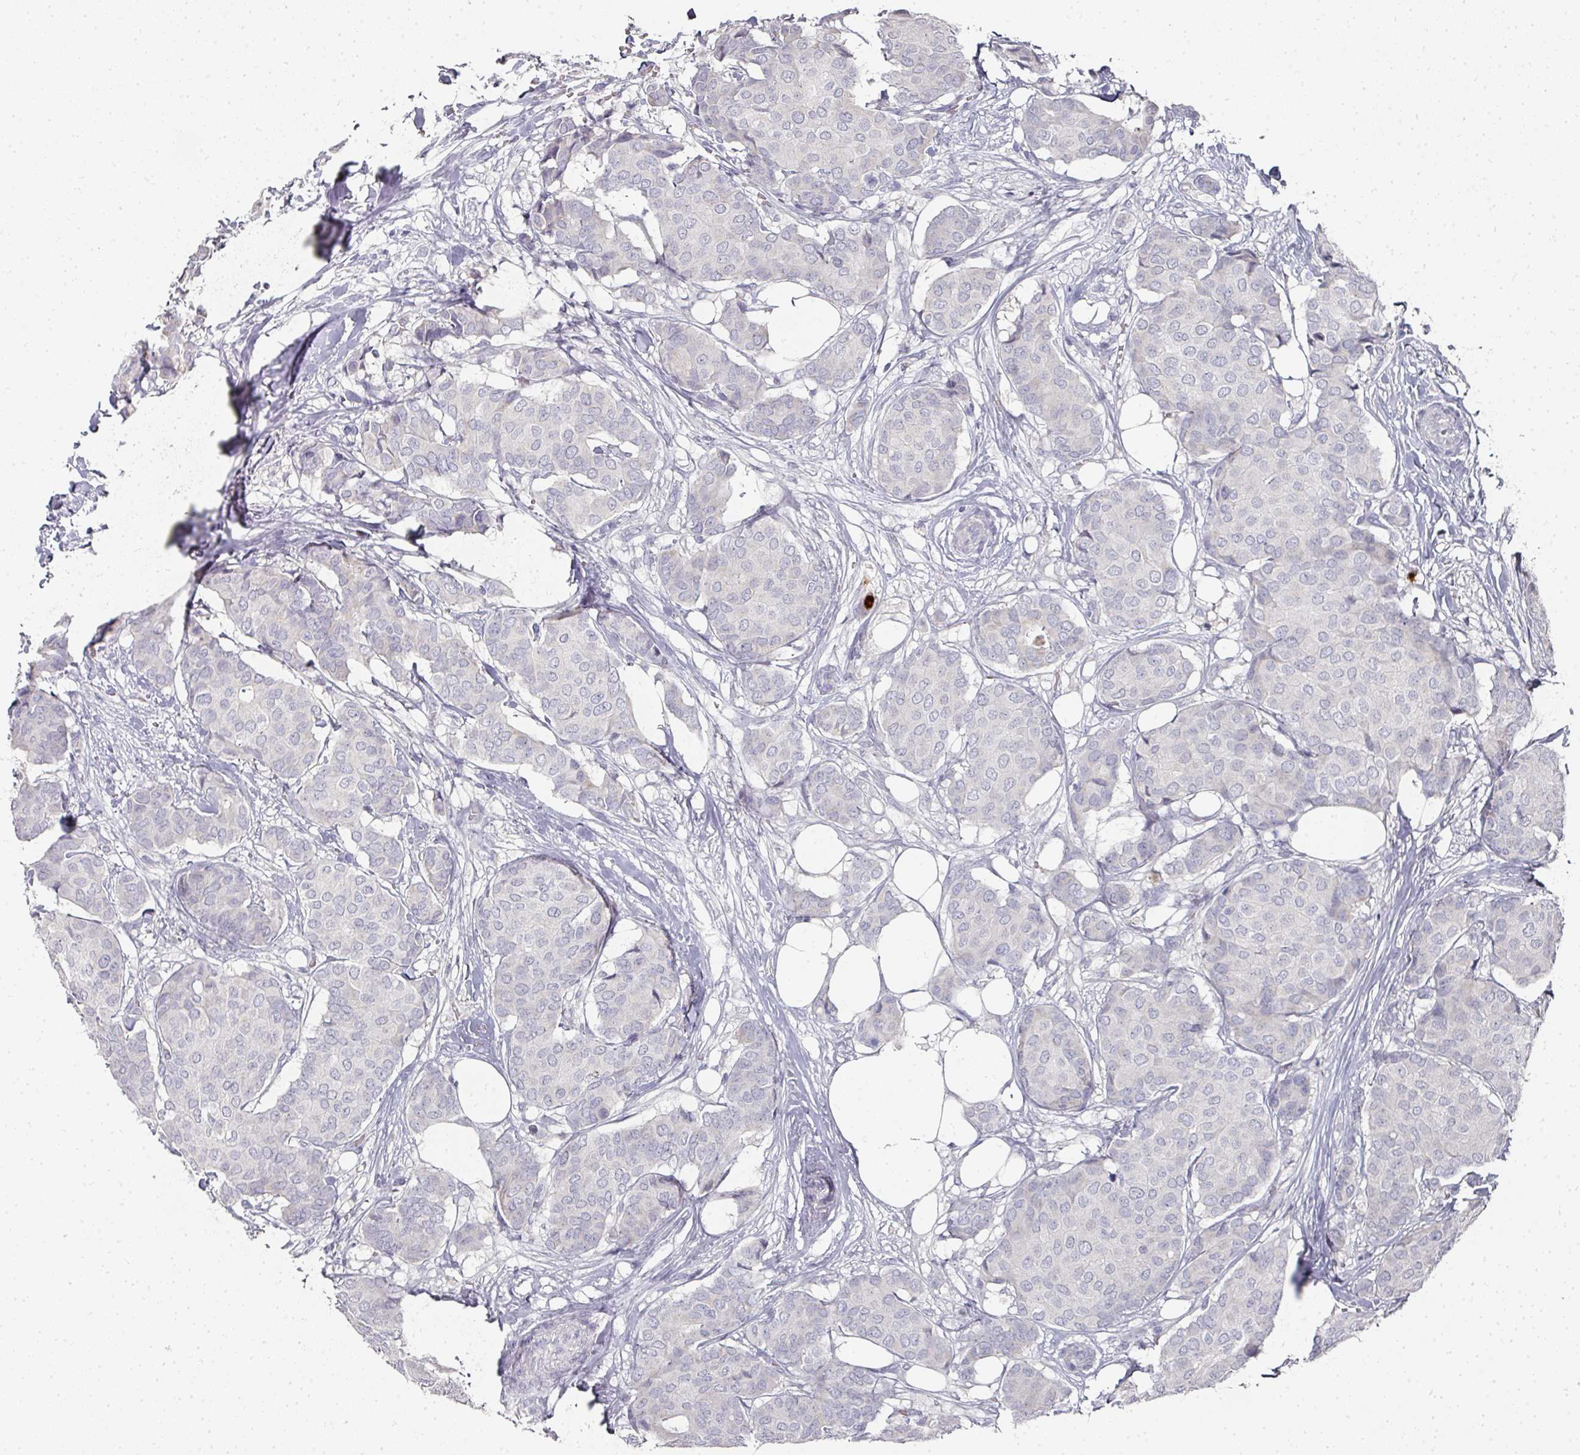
{"staining": {"intensity": "negative", "quantity": "none", "location": "none"}, "tissue": "breast cancer", "cell_type": "Tumor cells", "image_type": "cancer", "snomed": [{"axis": "morphology", "description": "Duct carcinoma"}, {"axis": "topography", "description": "Breast"}], "caption": "Breast invasive ductal carcinoma stained for a protein using IHC exhibits no positivity tumor cells.", "gene": "CAMP", "patient": {"sex": "female", "age": 75}}